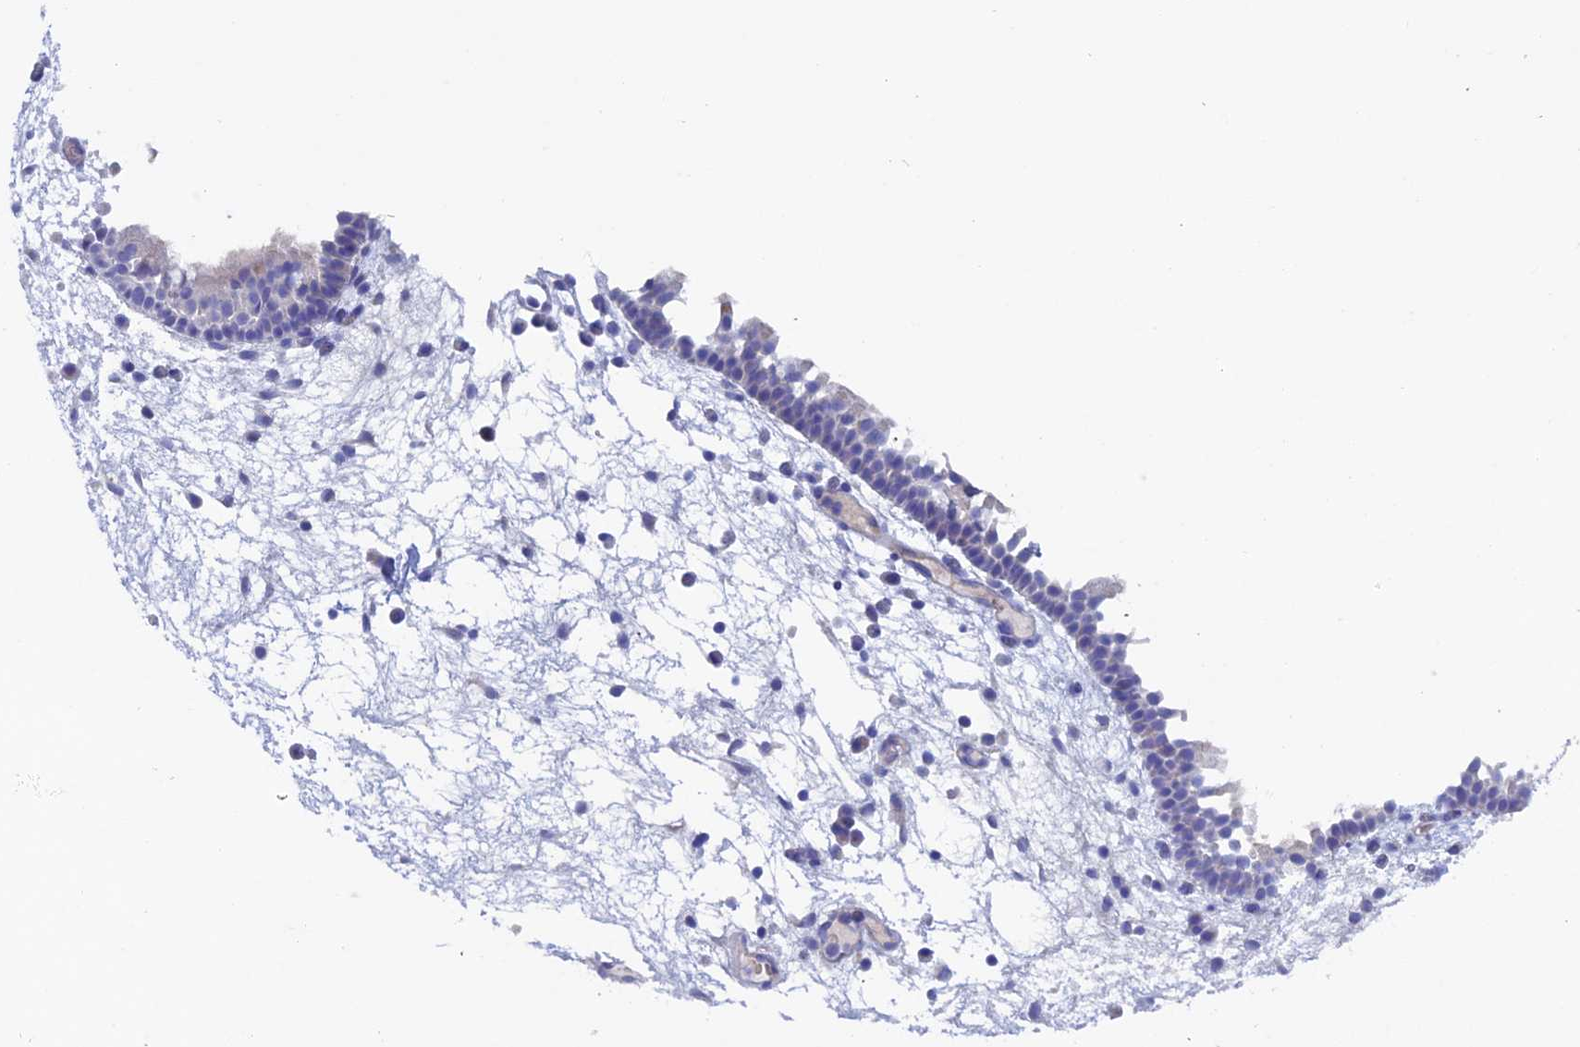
{"staining": {"intensity": "weak", "quantity": "<25%", "location": "cytoplasmic/membranous"}, "tissue": "nasopharynx", "cell_type": "Respiratory epithelial cells", "image_type": "normal", "snomed": [{"axis": "morphology", "description": "Normal tissue, NOS"}, {"axis": "morphology", "description": "Inflammation, NOS"}, {"axis": "morphology", "description": "Malignant melanoma, Metastatic site"}, {"axis": "topography", "description": "Nasopharynx"}], "caption": "An IHC histopathology image of normal nasopharynx is shown. There is no staining in respiratory epithelial cells of nasopharynx.", "gene": "PSMC3IP", "patient": {"sex": "male", "age": 70}}